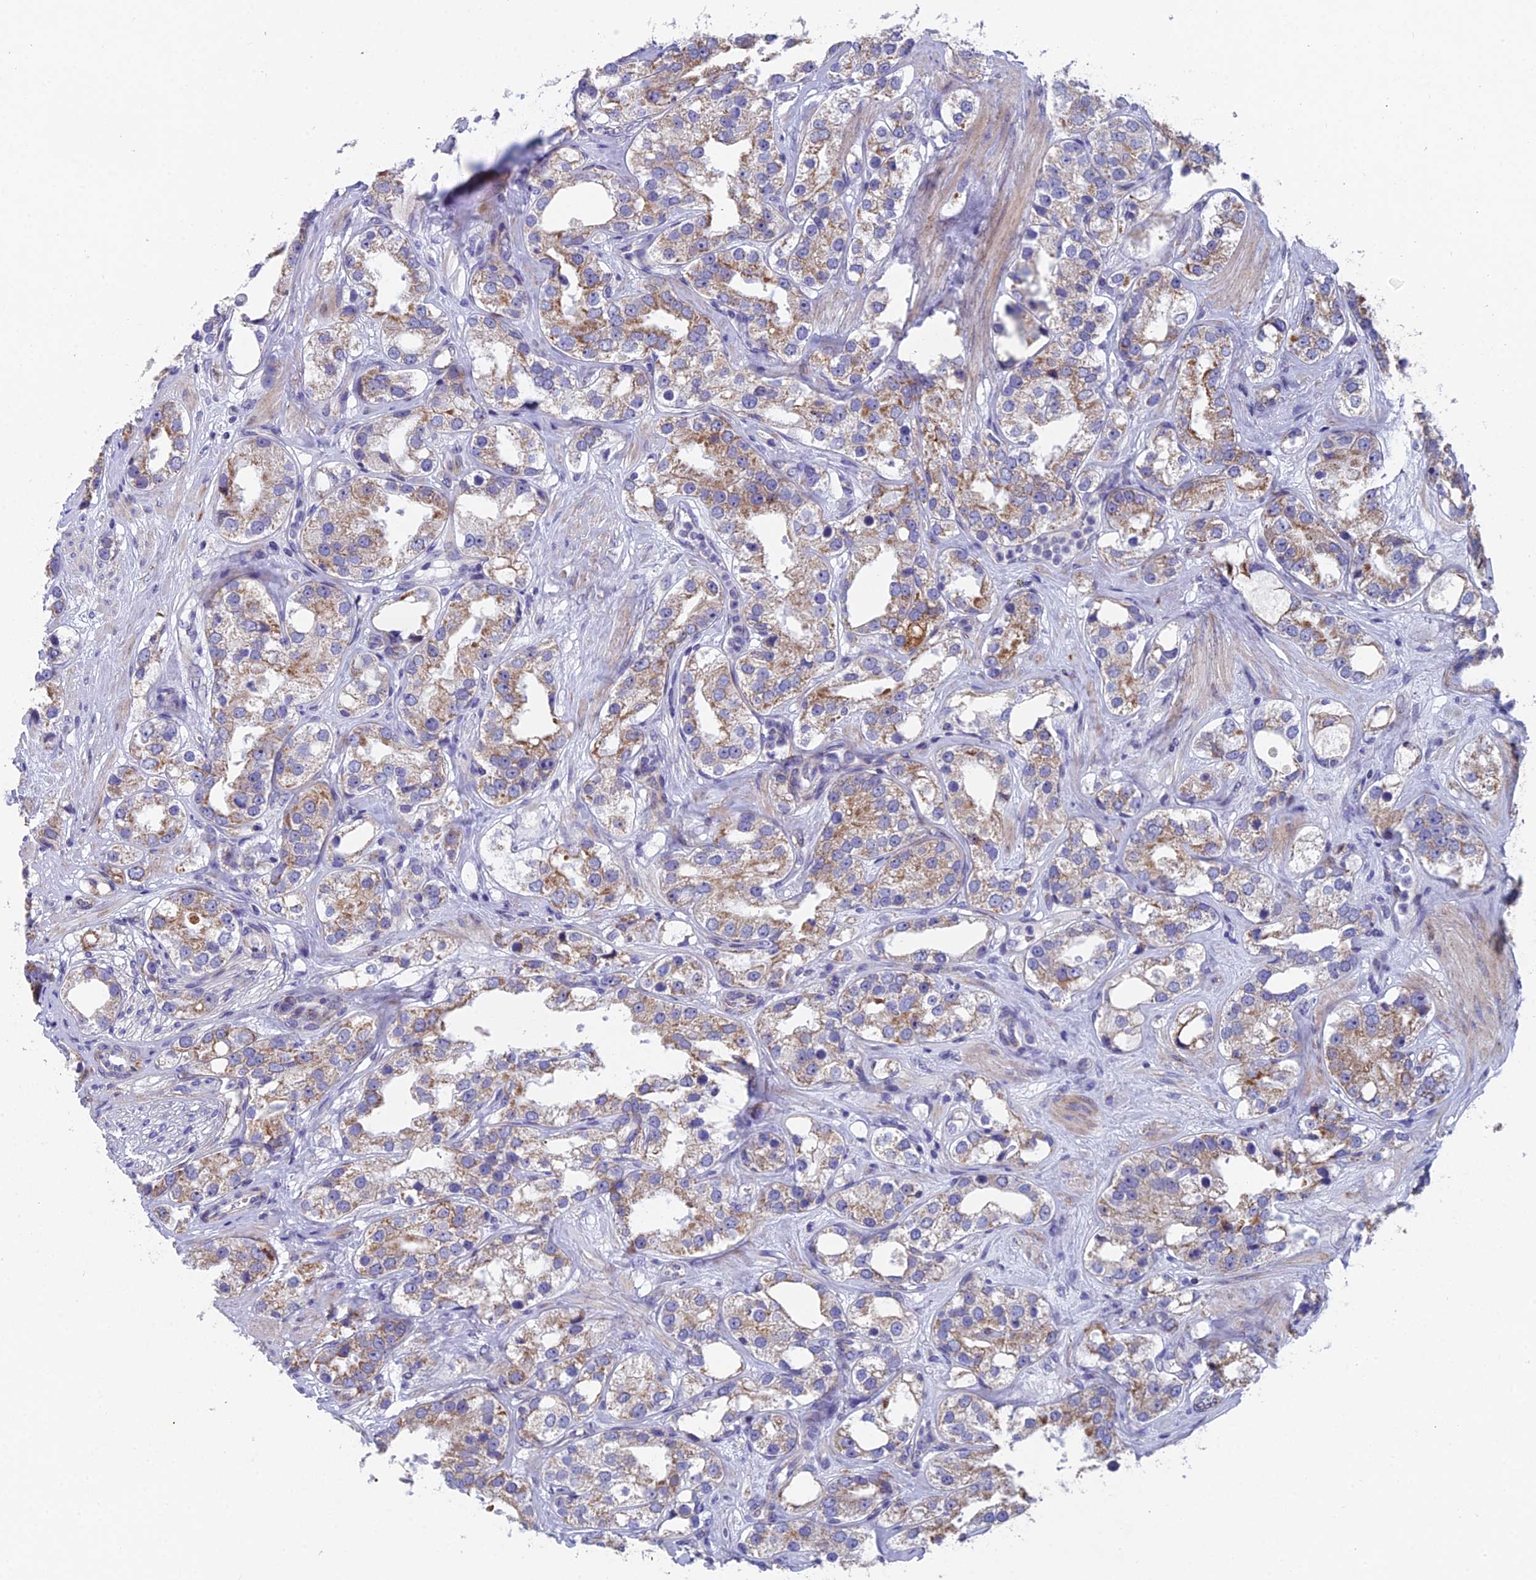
{"staining": {"intensity": "moderate", "quantity": "25%-75%", "location": "cytoplasmic/membranous"}, "tissue": "prostate cancer", "cell_type": "Tumor cells", "image_type": "cancer", "snomed": [{"axis": "morphology", "description": "Adenocarcinoma, NOS"}, {"axis": "topography", "description": "Prostate"}], "caption": "Immunohistochemistry of prostate cancer (adenocarcinoma) displays medium levels of moderate cytoplasmic/membranous positivity in about 25%-75% of tumor cells.", "gene": "XKR9", "patient": {"sex": "male", "age": 79}}